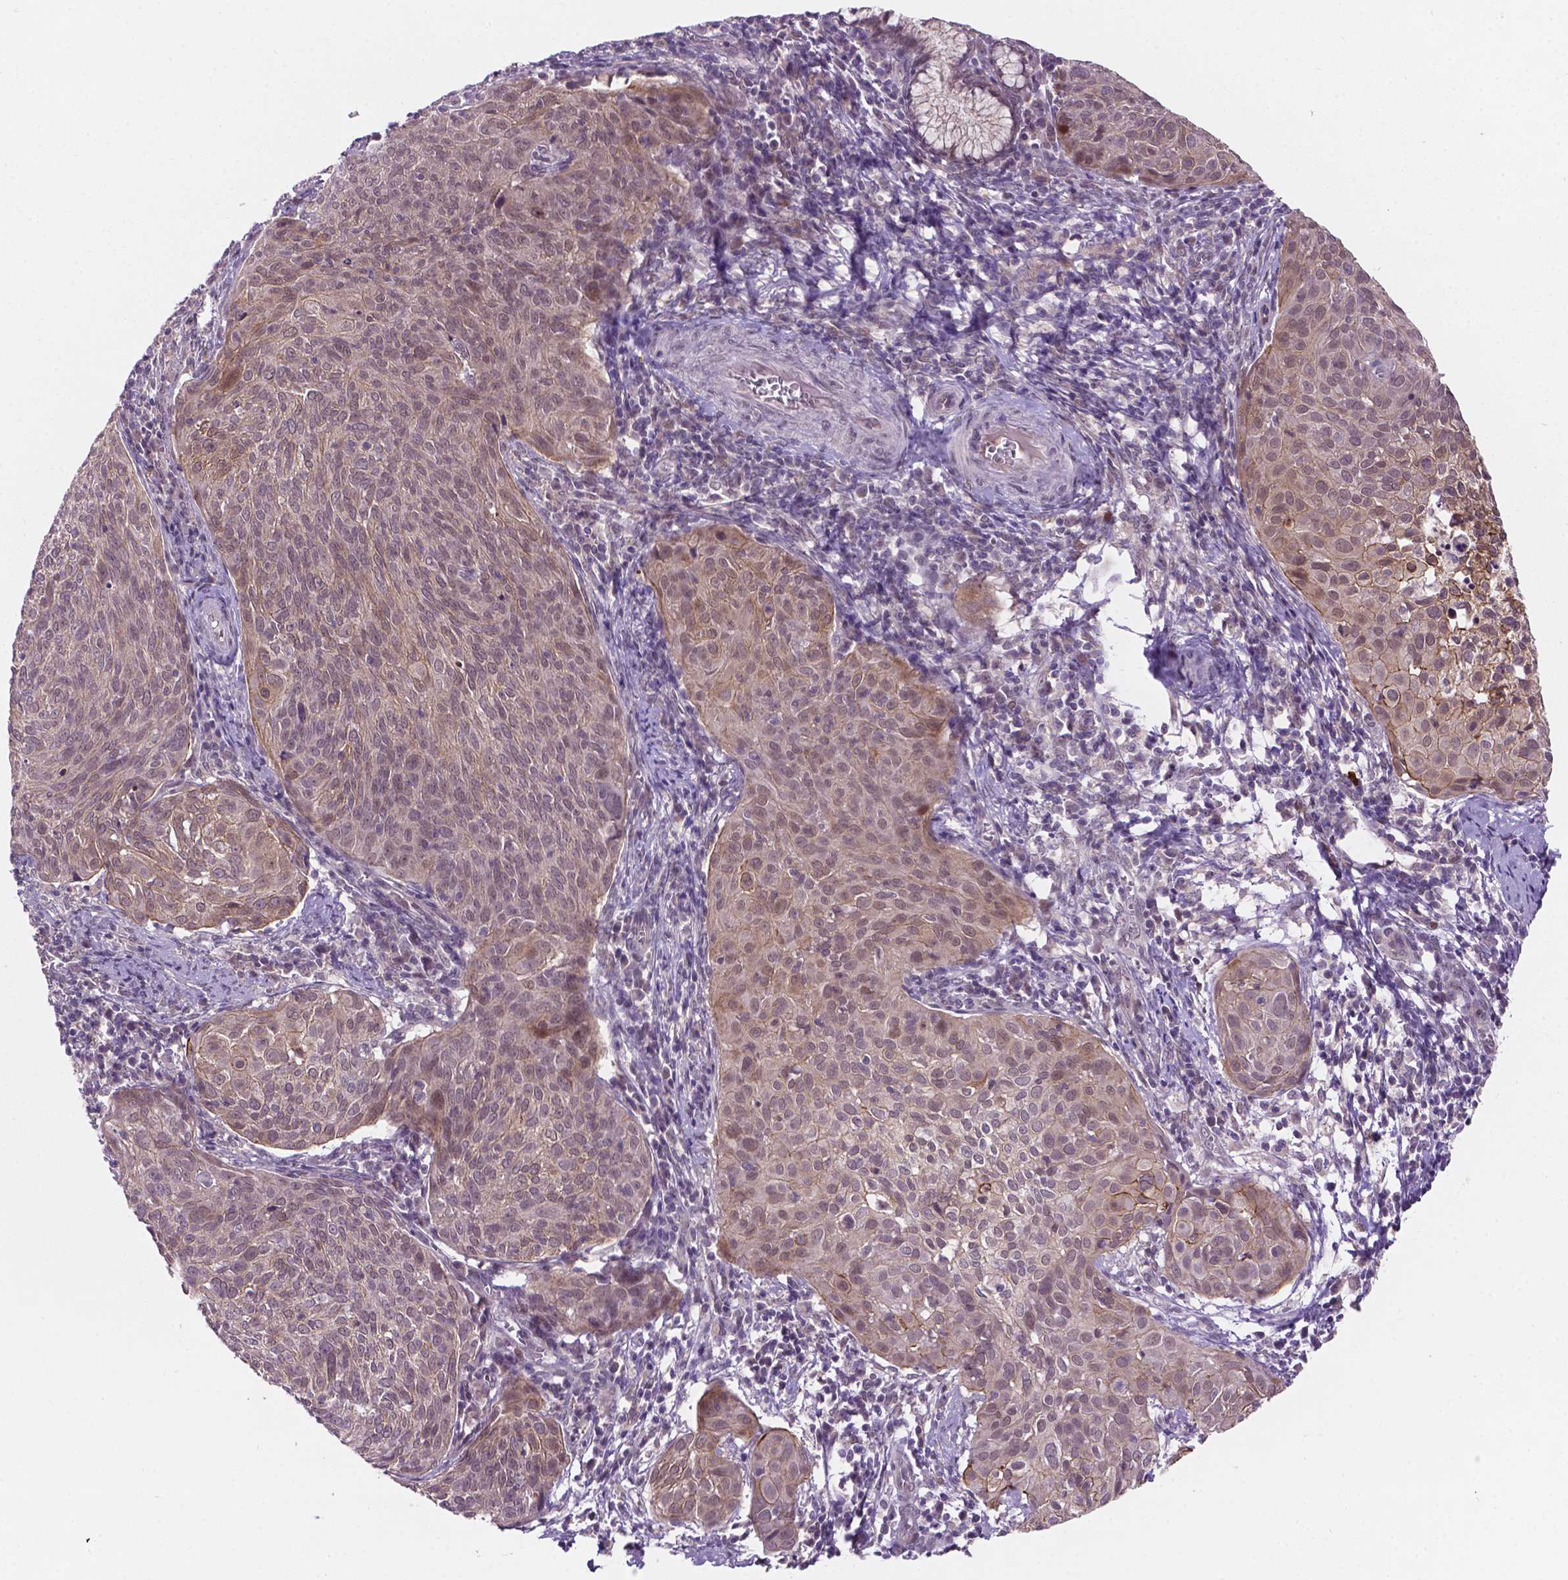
{"staining": {"intensity": "moderate", "quantity": "<25%", "location": "cytoplasmic/membranous"}, "tissue": "cervical cancer", "cell_type": "Tumor cells", "image_type": "cancer", "snomed": [{"axis": "morphology", "description": "Squamous cell carcinoma, NOS"}, {"axis": "topography", "description": "Cervix"}], "caption": "Cervical cancer tissue displays moderate cytoplasmic/membranous staining in about <25% of tumor cells Immunohistochemistry (ihc) stains the protein of interest in brown and the nuclei are stained blue.", "gene": "GXYLT2", "patient": {"sex": "female", "age": 39}}